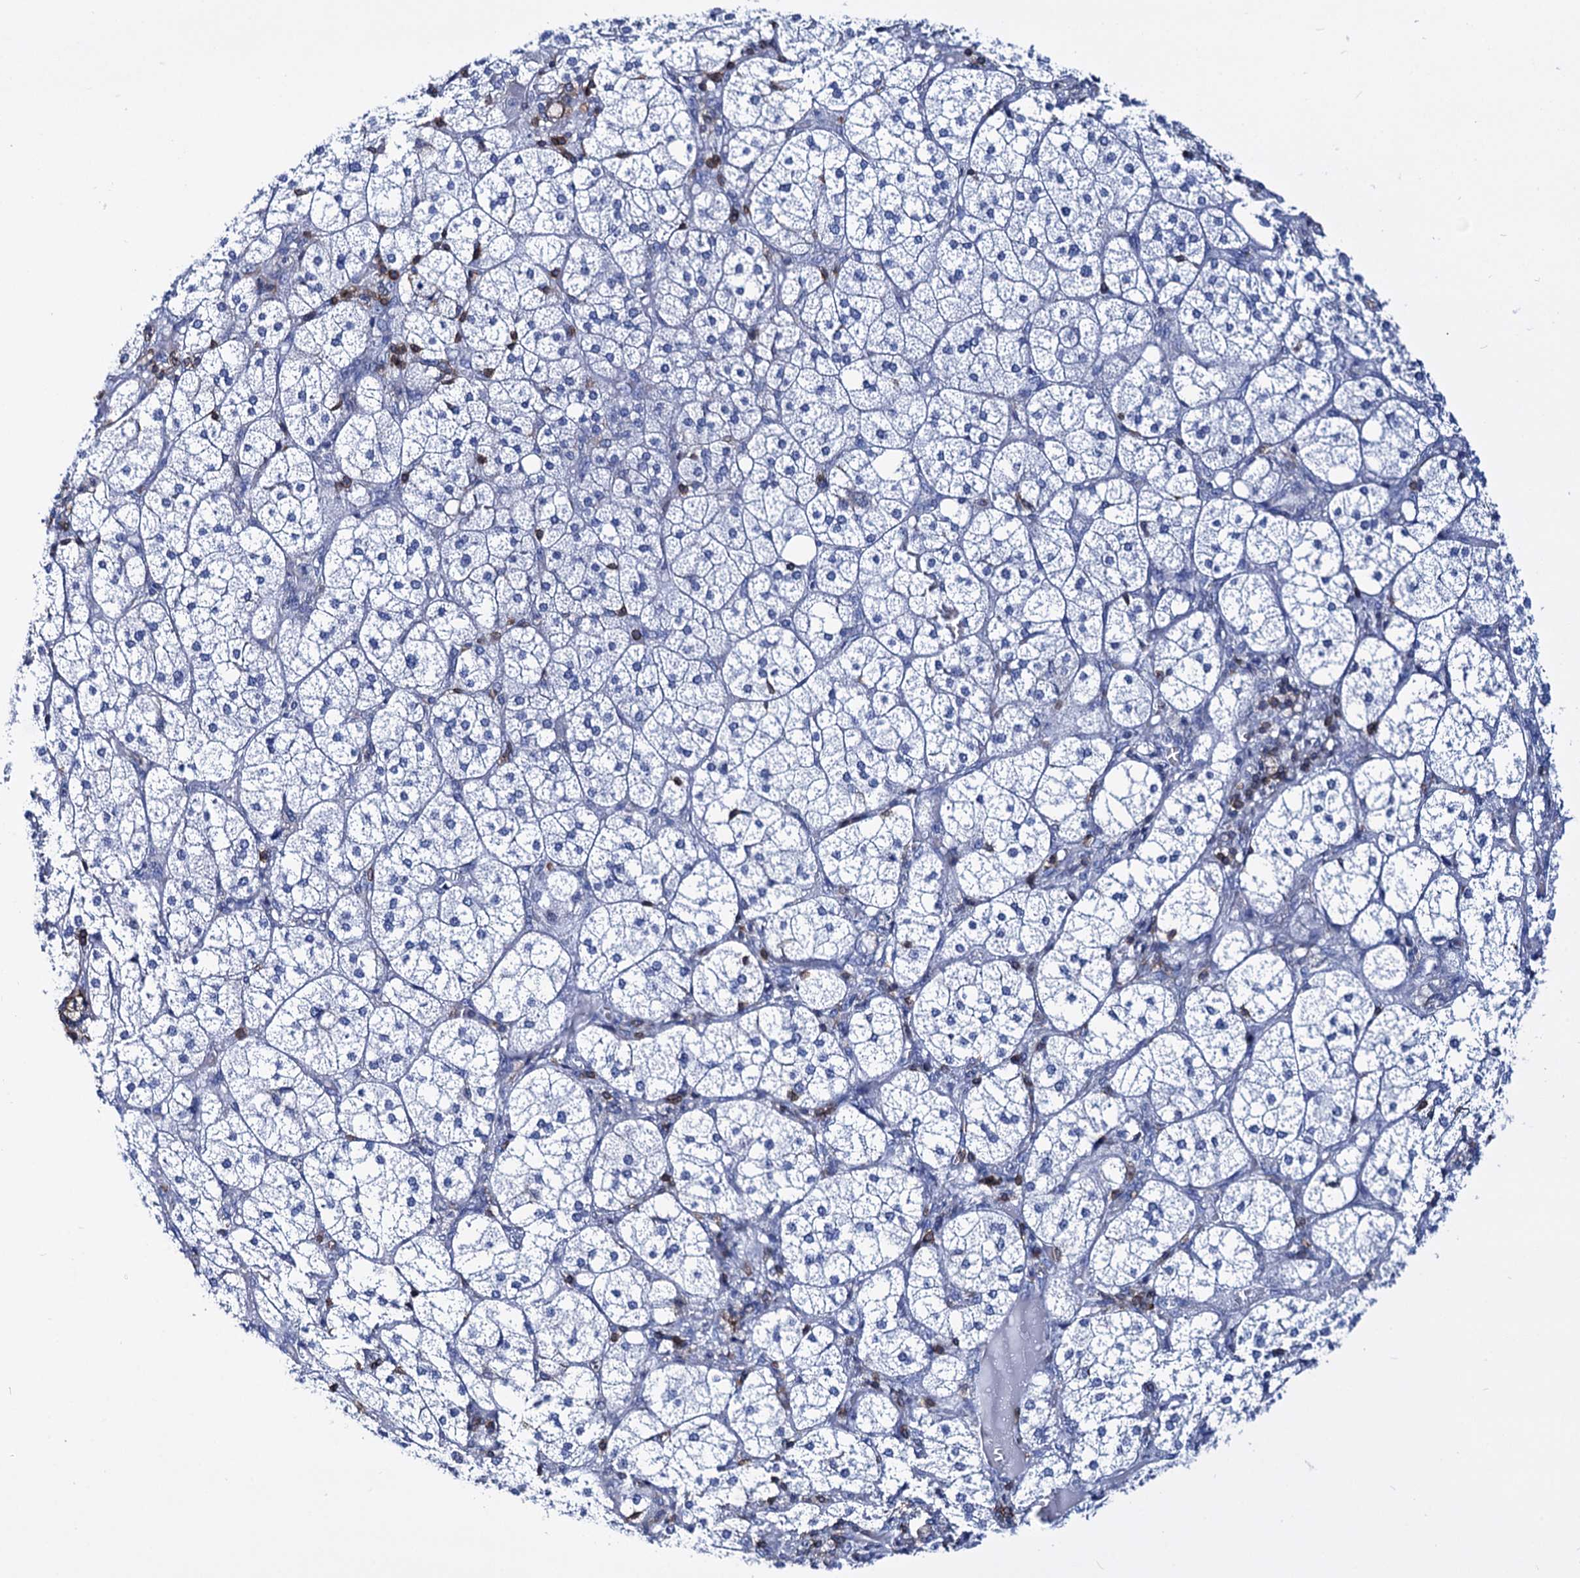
{"staining": {"intensity": "negative", "quantity": "none", "location": "none"}, "tissue": "adrenal gland", "cell_type": "Glandular cells", "image_type": "normal", "snomed": [{"axis": "morphology", "description": "Normal tissue, NOS"}, {"axis": "topography", "description": "Adrenal gland"}], "caption": "DAB (3,3'-diaminobenzidine) immunohistochemical staining of benign human adrenal gland exhibits no significant positivity in glandular cells. Nuclei are stained in blue.", "gene": "DEF6", "patient": {"sex": "female", "age": 61}}